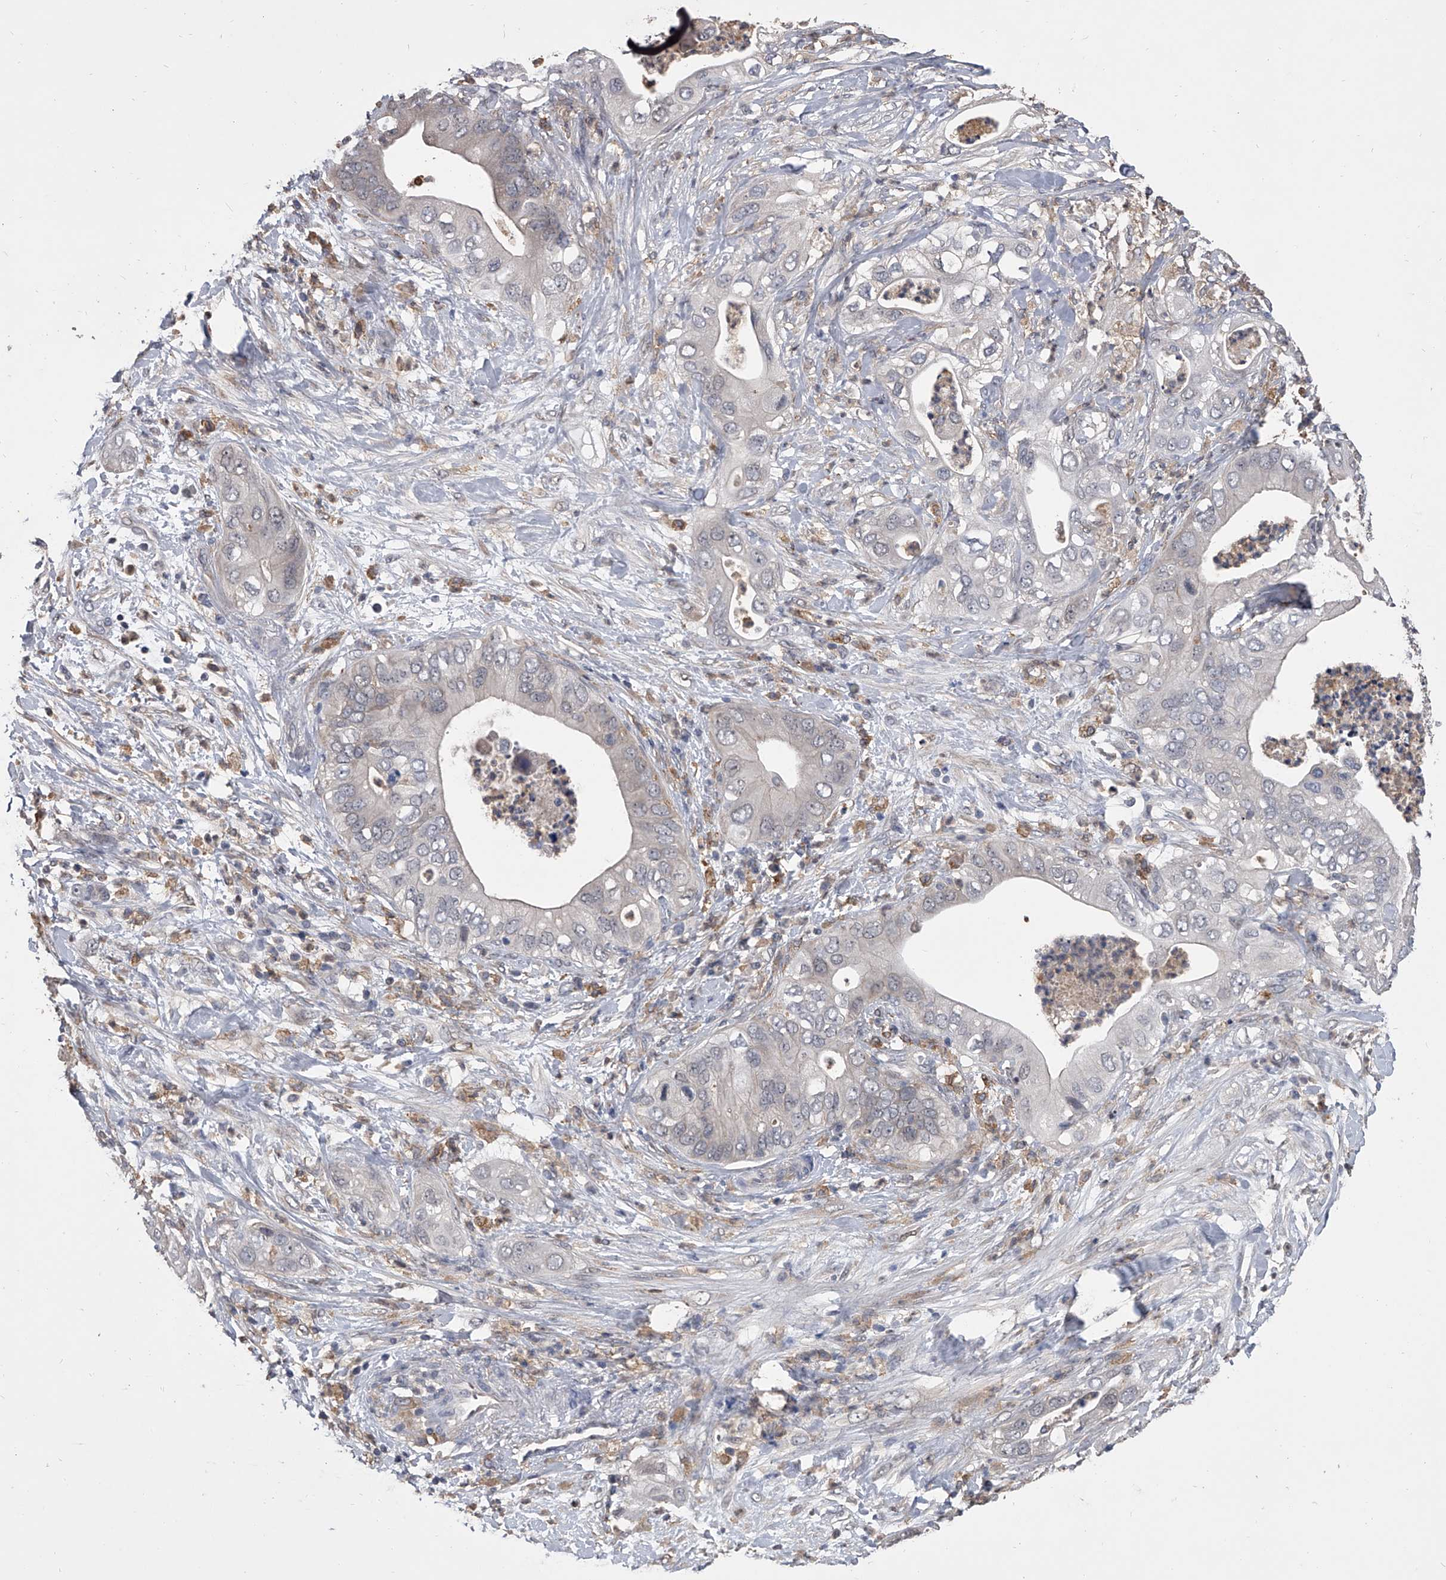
{"staining": {"intensity": "negative", "quantity": "none", "location": "none"}, "tissue": "pancreatic cancer", "cell_type": "Tumor cells", "image_type": "cancer", "snomed": [{"axis": "morphology", "description": "Adenocarcinoma, NOS"}, {"axis": "topography", "description": "Pancreas"}], "caption": "This is an IHC histopathology image of pancreatic cancer. There is no staining in tumor cells.", "gene": "MAP4K3", "patient": {"sex": "female", "age": 78}}